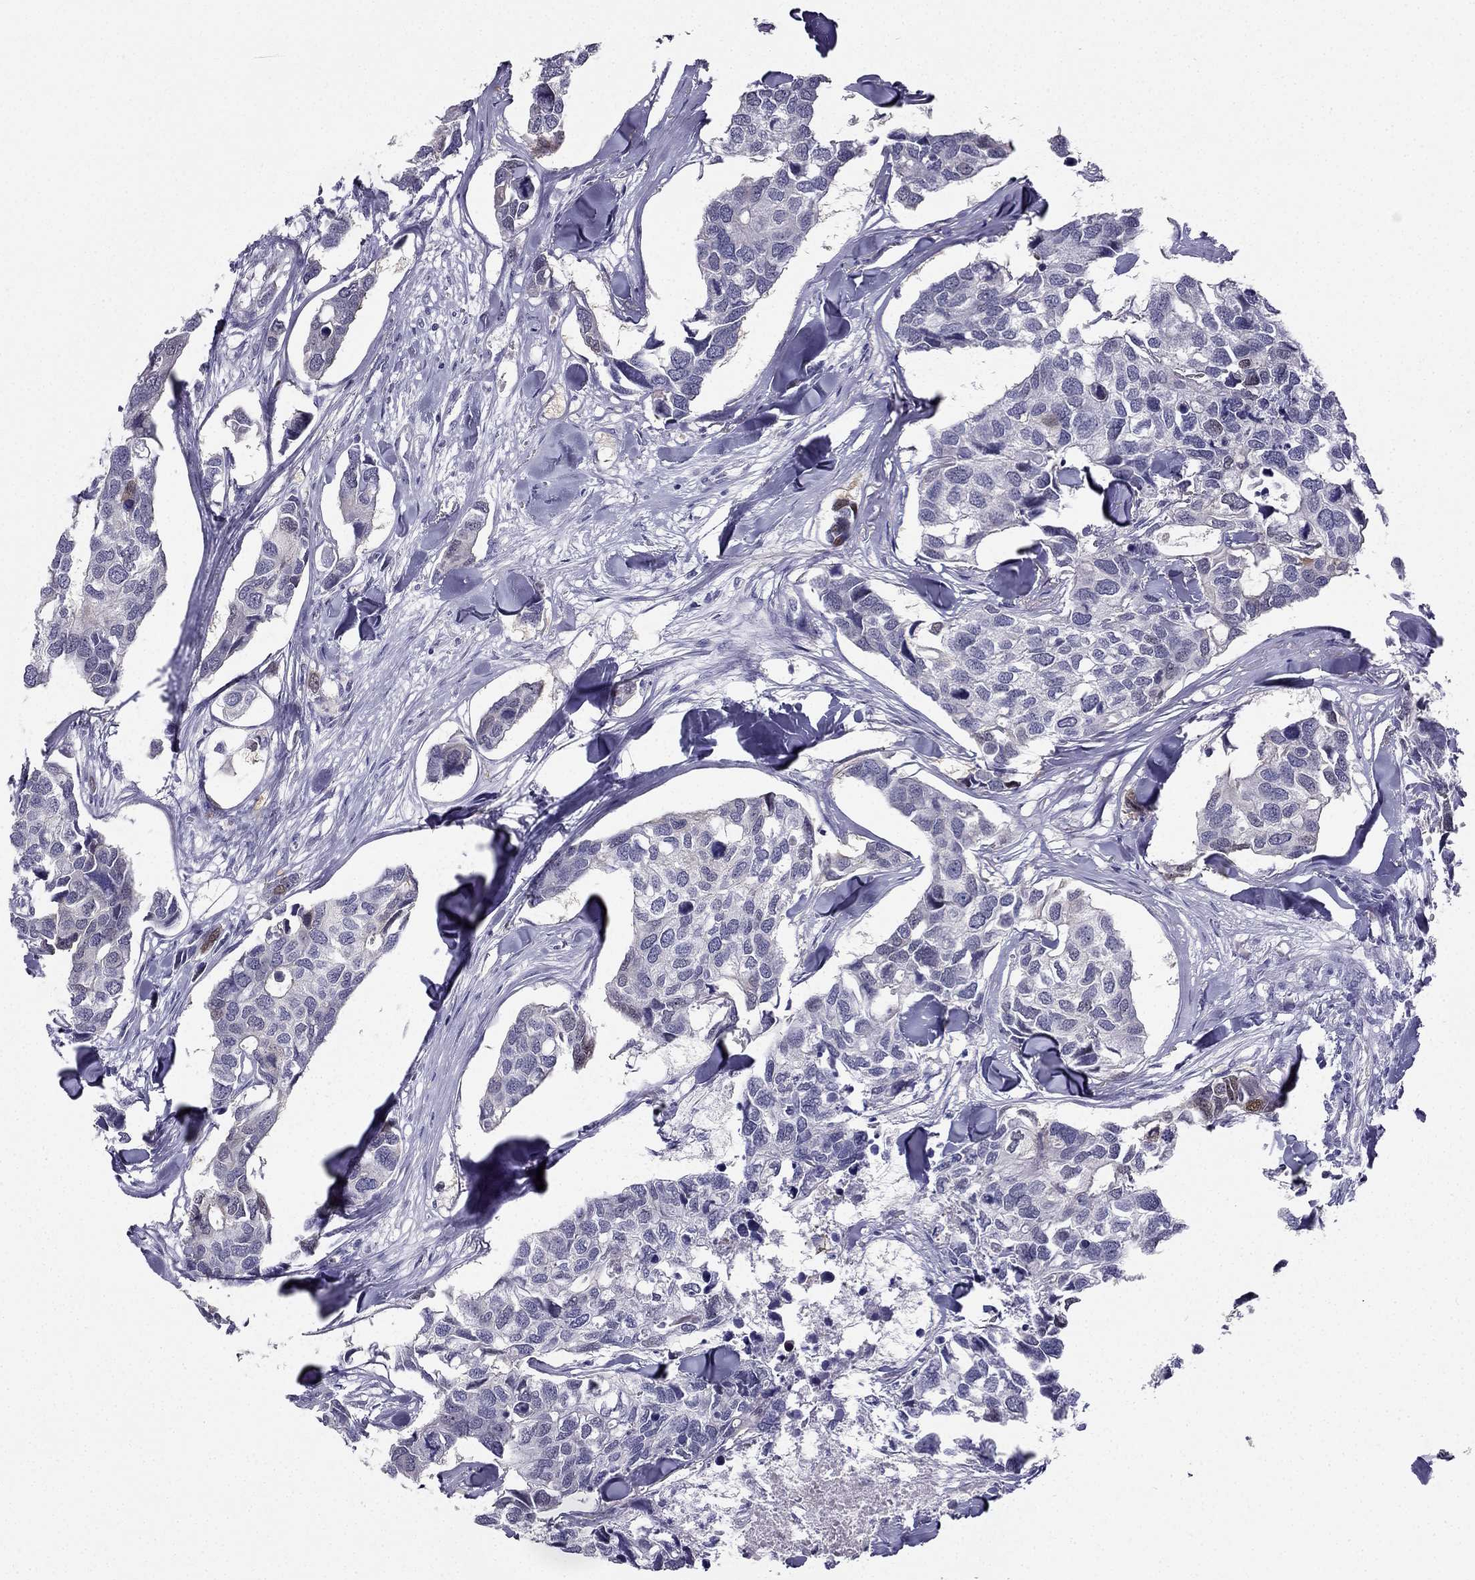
{"staining": {"intensity": "negative", "quantity": "none", "location": "none"}, "tissue": "breast cancer", "cell_type": "Tumor cells", "image_type": "cancer", "snomed": [{"axis": "morphology", "description": "Duct carcinoma"}, {"axis": "topography", "description": "Breast"}], "caption": "A micrograph of human invasive ductal carcinoma (breast) is negative for staining in tumor cells. (Stains: DAB (3,3'-diaminobenzidine) immunohistochemistry (IHC) with hematoxylin counter stain, Microscopy: brightfield microscopy at high magnification).", "gene": "RSPH14", "patient": {"sex": "female", "age": 83}}